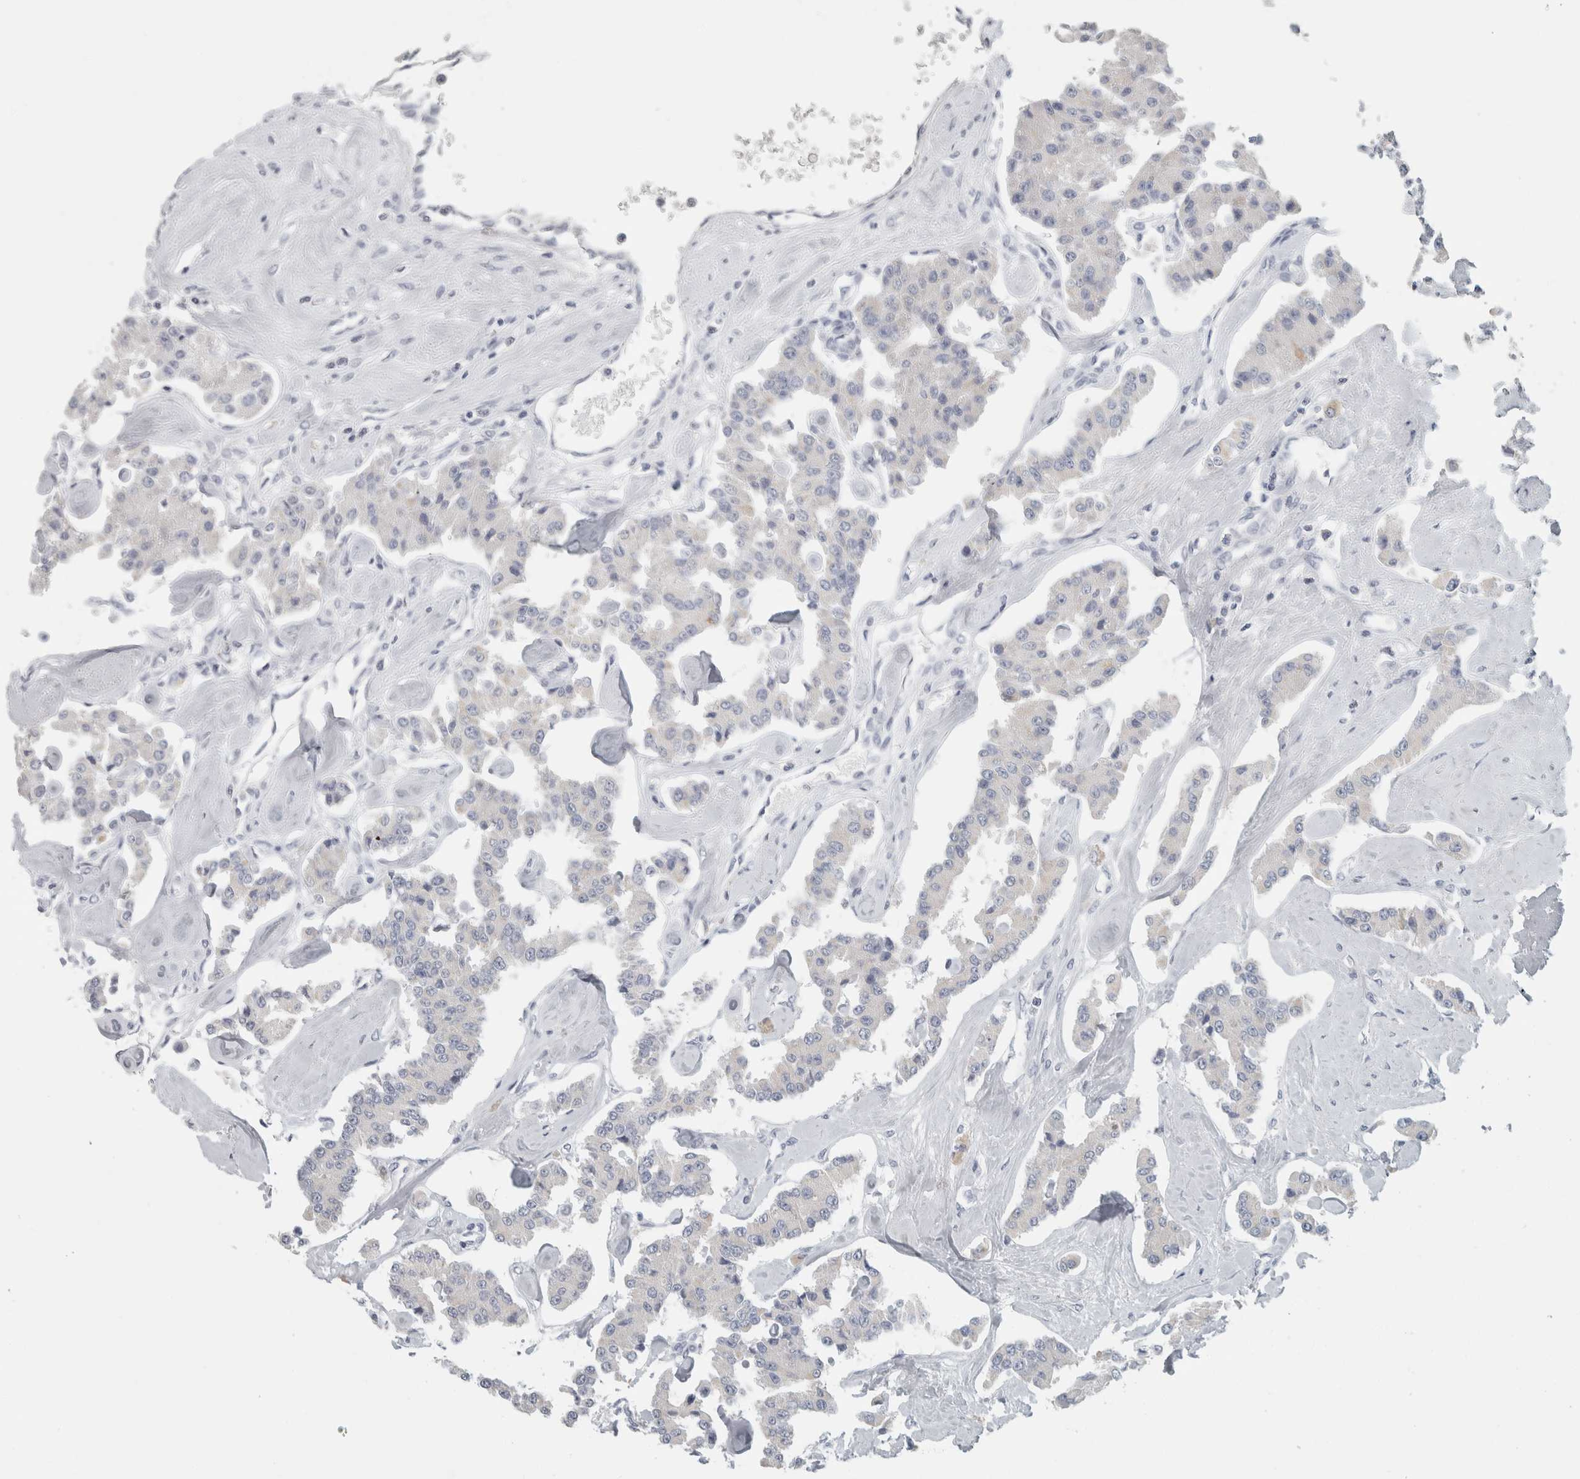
{"staining": {"intensity": "weak", "quantity": "<25%", "location": "cytoplasmic/membranous"}, "tissue": "carcinoid", "cell_type": "Tumor cells", "image_type": "cancer", "snomed": [{"axis": "morphology", "description": "Carcinoid, malignant, NOS"}, {"axis": "topography", "description": "Pancreas"}], "caption": "Immunohistochemical staining of human carcinoid (malignant) exhibits no significant staining in tumor cells.", "gene": "SLC28A3", "patient": {"sex": "male", "age": 41}}